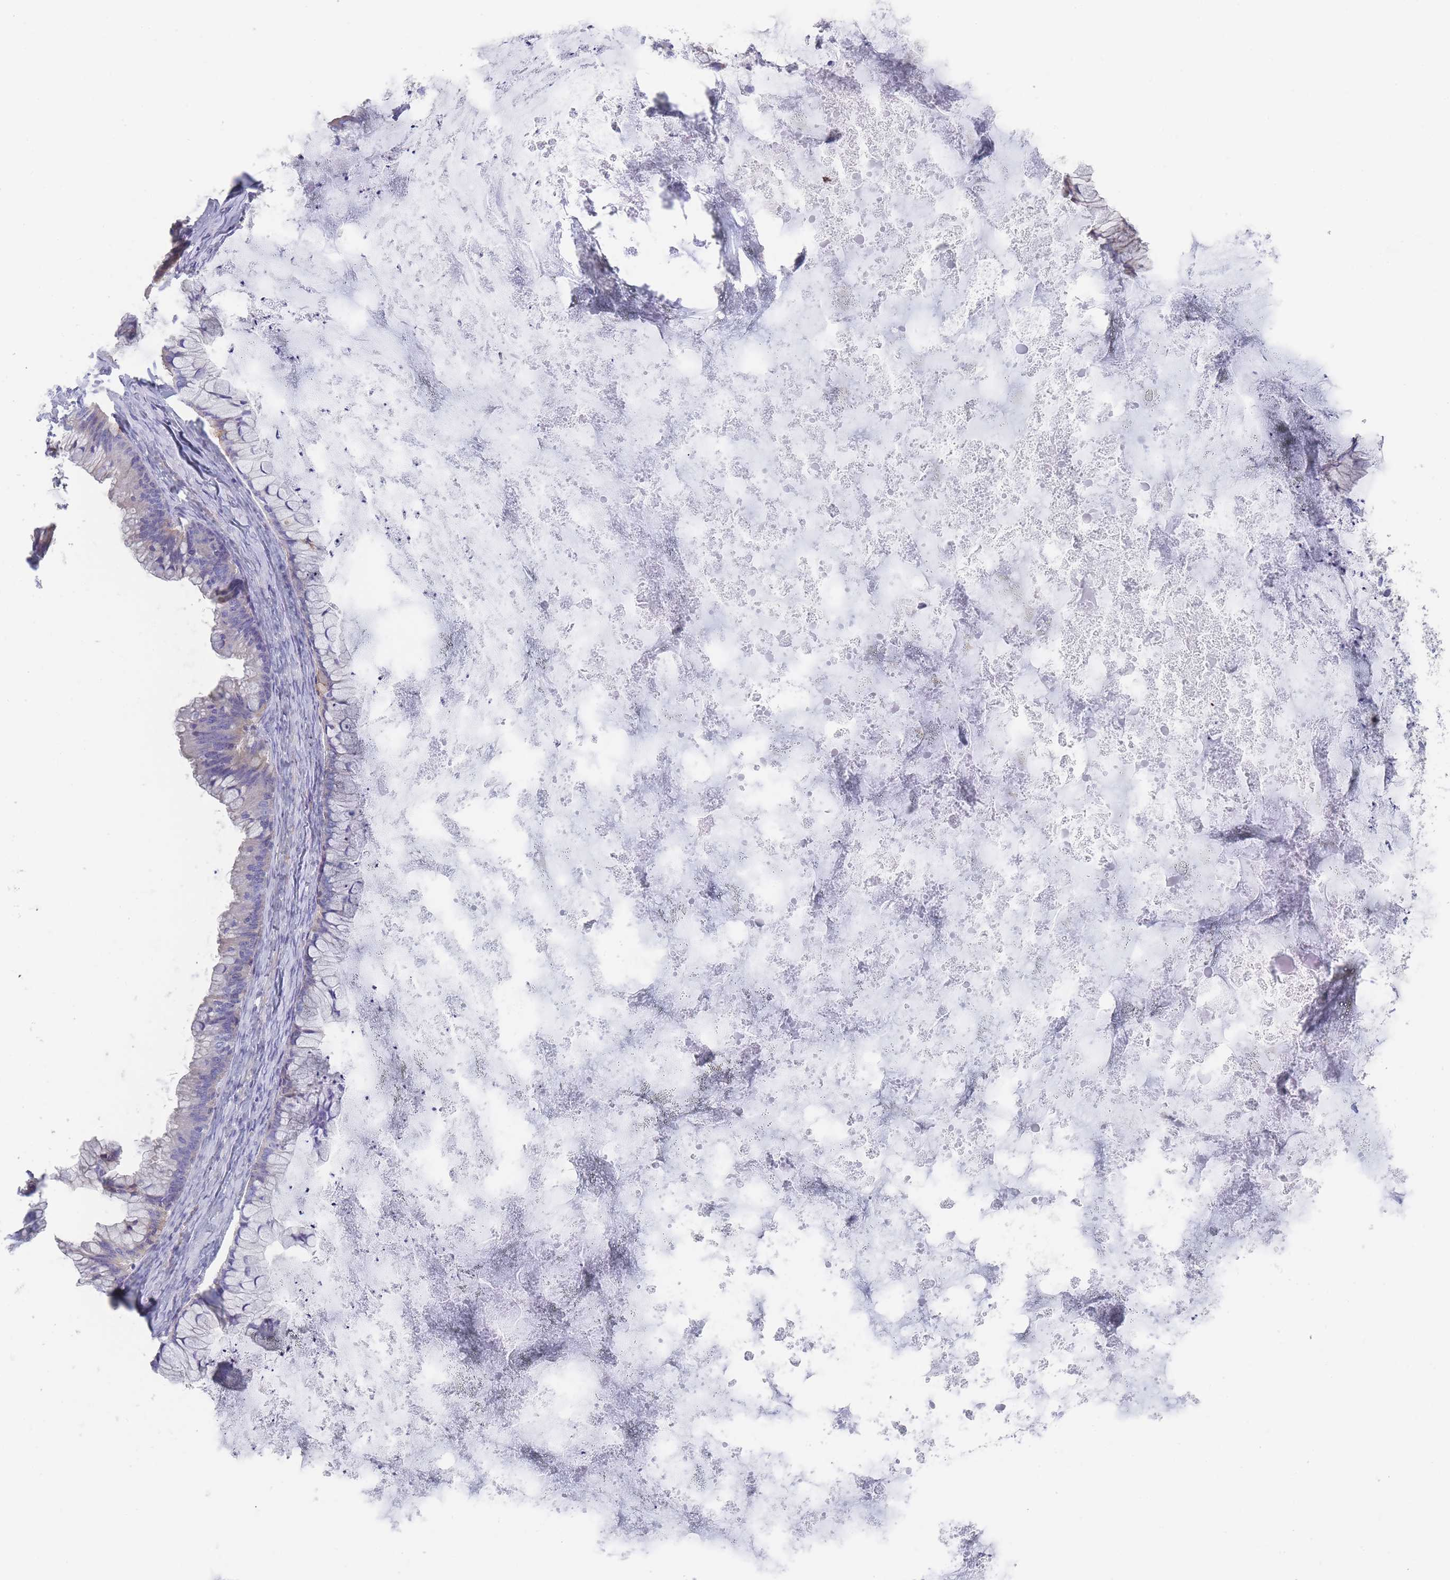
{"staining": {"intensity": "negative", "quantity": "none", "location": "none"}, "tissue": "ovarian cancer", "cell_type": "Tumor cells", "image_type": "cancer", "snomed": [{"axis": "morphology", "description": "Cystadenocarcinoma, mucinous, NOS"}, {"axis": "topography", "description": "Ovary"}], "caption": "There is no significant staining in tumor cells of ovarian cancer (mucinous cystadenocarcinoma).", "gene": "SCCPDH", "patient": {"sex": "female", "age": 35}}